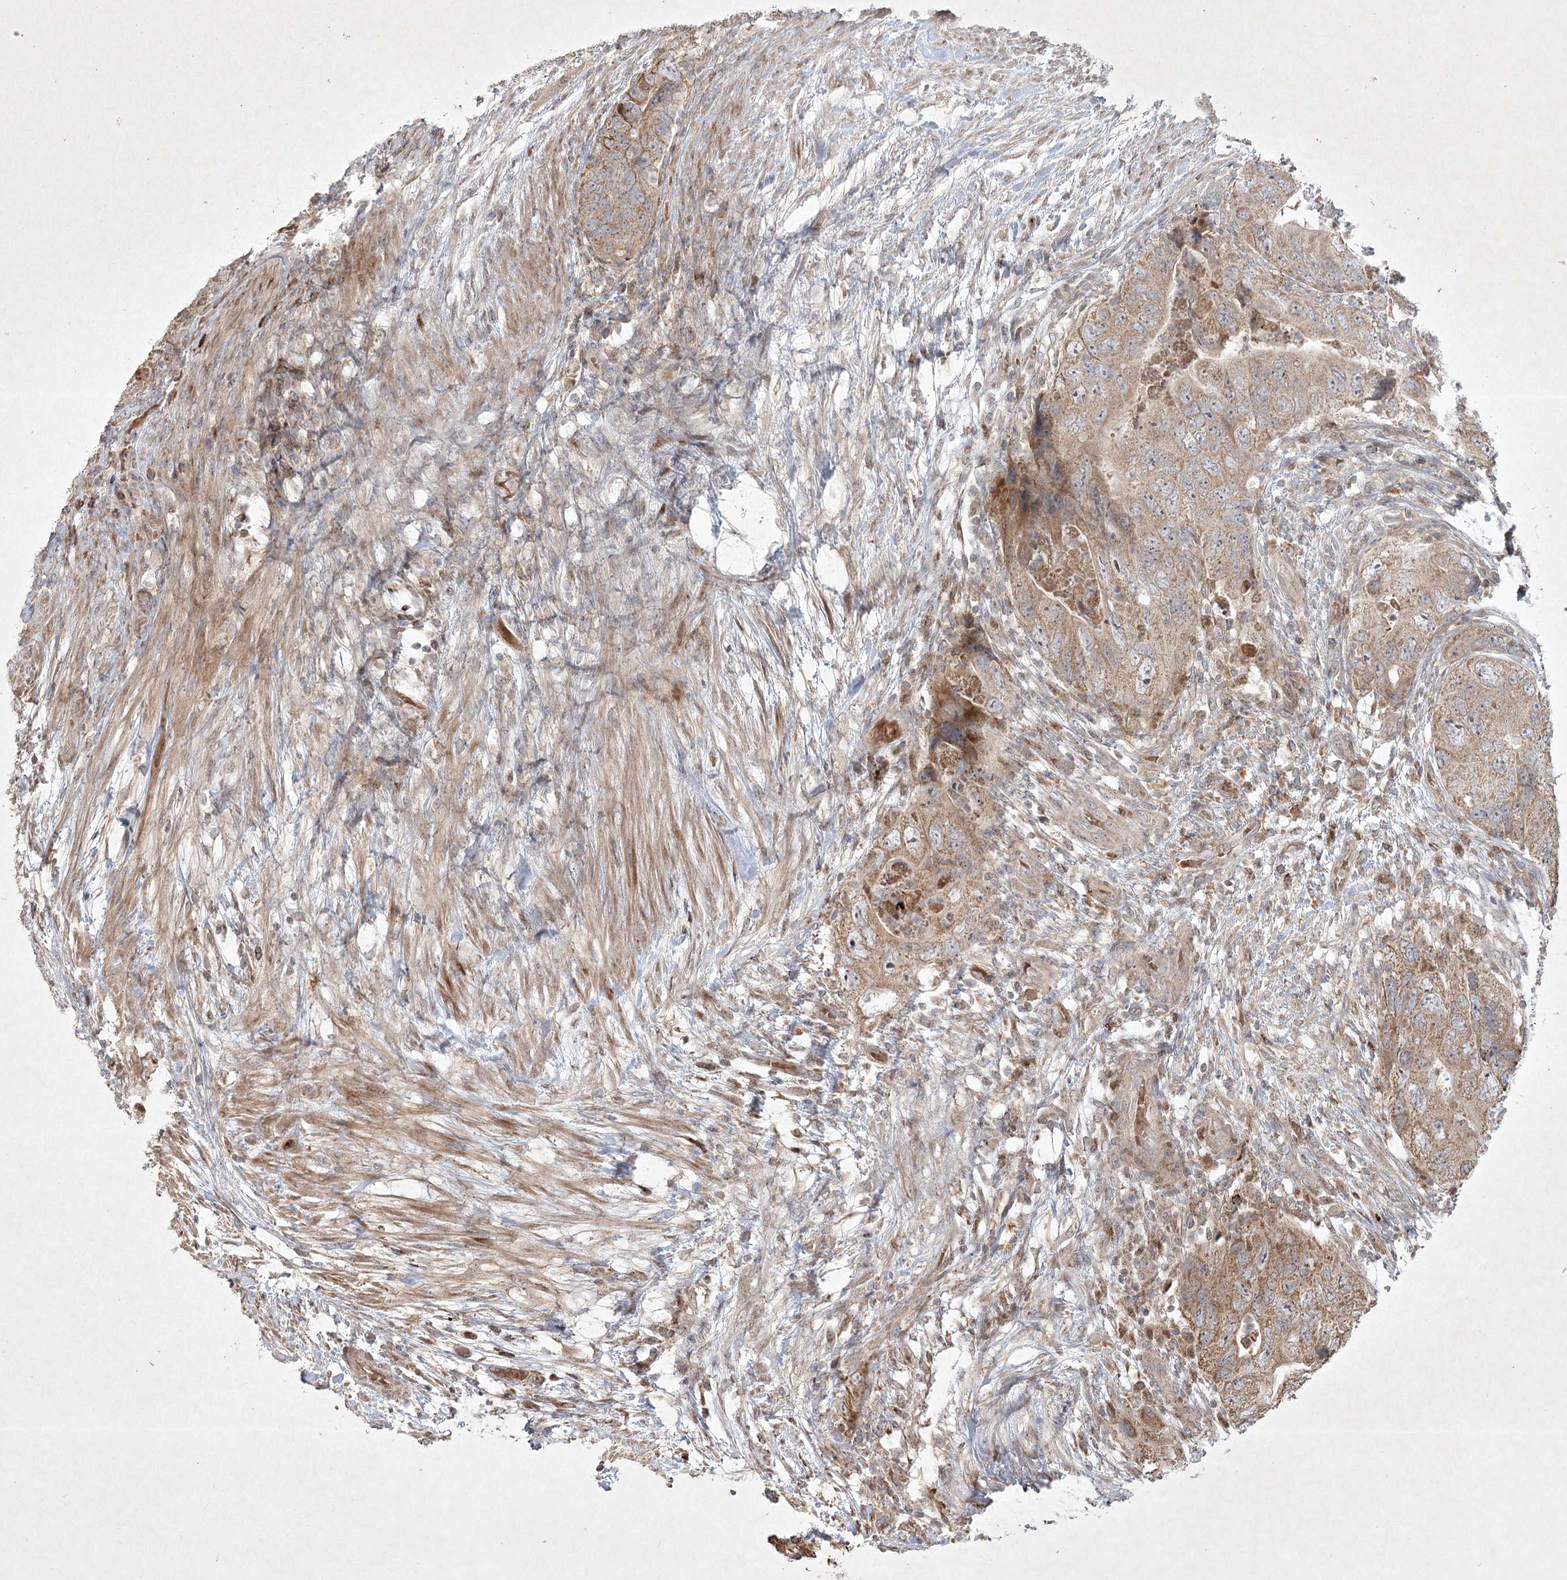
{"staining": {"intensity": "moderate", "quantity": ">75%", "location": "cytoplasmic/membranous"}, "tissue": "colorectal cancer", "cell_type": "Tumor cells", "image_type": "cancer", "snomed": [{"axis": "morphology", "description": "Adenocarcinoma, NOS"}, {"axis": "topography", "description": "Rectum"}], "caption": "Brown immunohistochemical staining in adenocarcinoma (colorectal) displays moderate cytoplasmic/membranous positivity in approximately >75% of tumor cells.", "gene": "KBTBD4", "patient": {"sex": "male", "age": 63}}